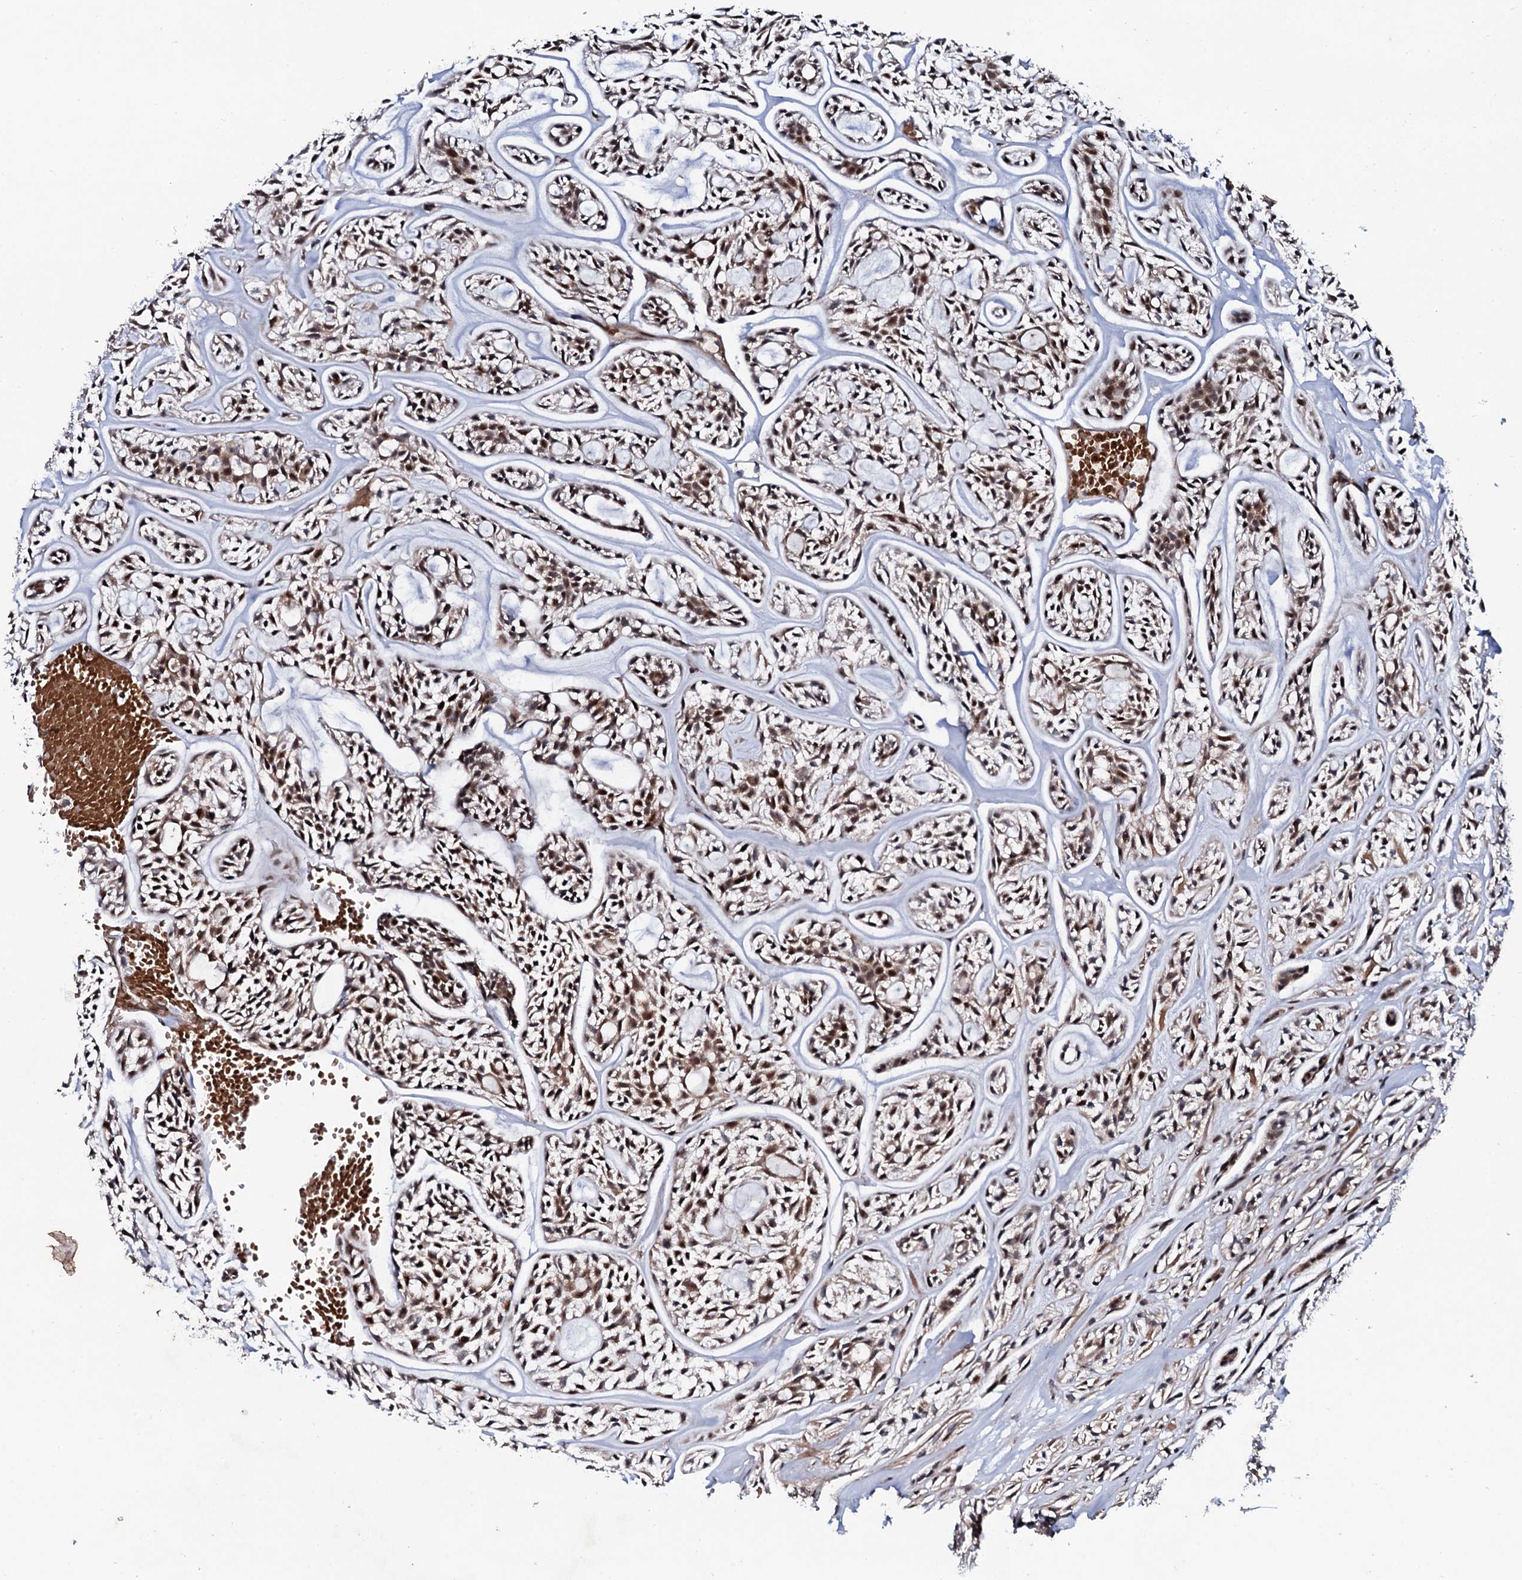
{"staining": {"intensity": "weak", "quantity": "25%-75%", "location": "cytoplasmic/membranous"}, "tissue": "head and neck cancer", "cell_type": "Tumor cells", "image_type": "cancer", "snomed": [{"axis": "morphology", "description": "Adenocarcinoma, NOS"}, {"axis": "topography", "description": "Salivary gland"}, {"axis": "topography", "description": "Head-Neck"}], "caption": "IHC micrograph of adenocarcinoma (head and neck) stained for a protein (brown), which reveals low levels of weak cytoplasmic/membranous expression in approximately 25%-75% of tumor cells.", "gene": "COG6", "patient": {"sex": "male", "age": 55}}